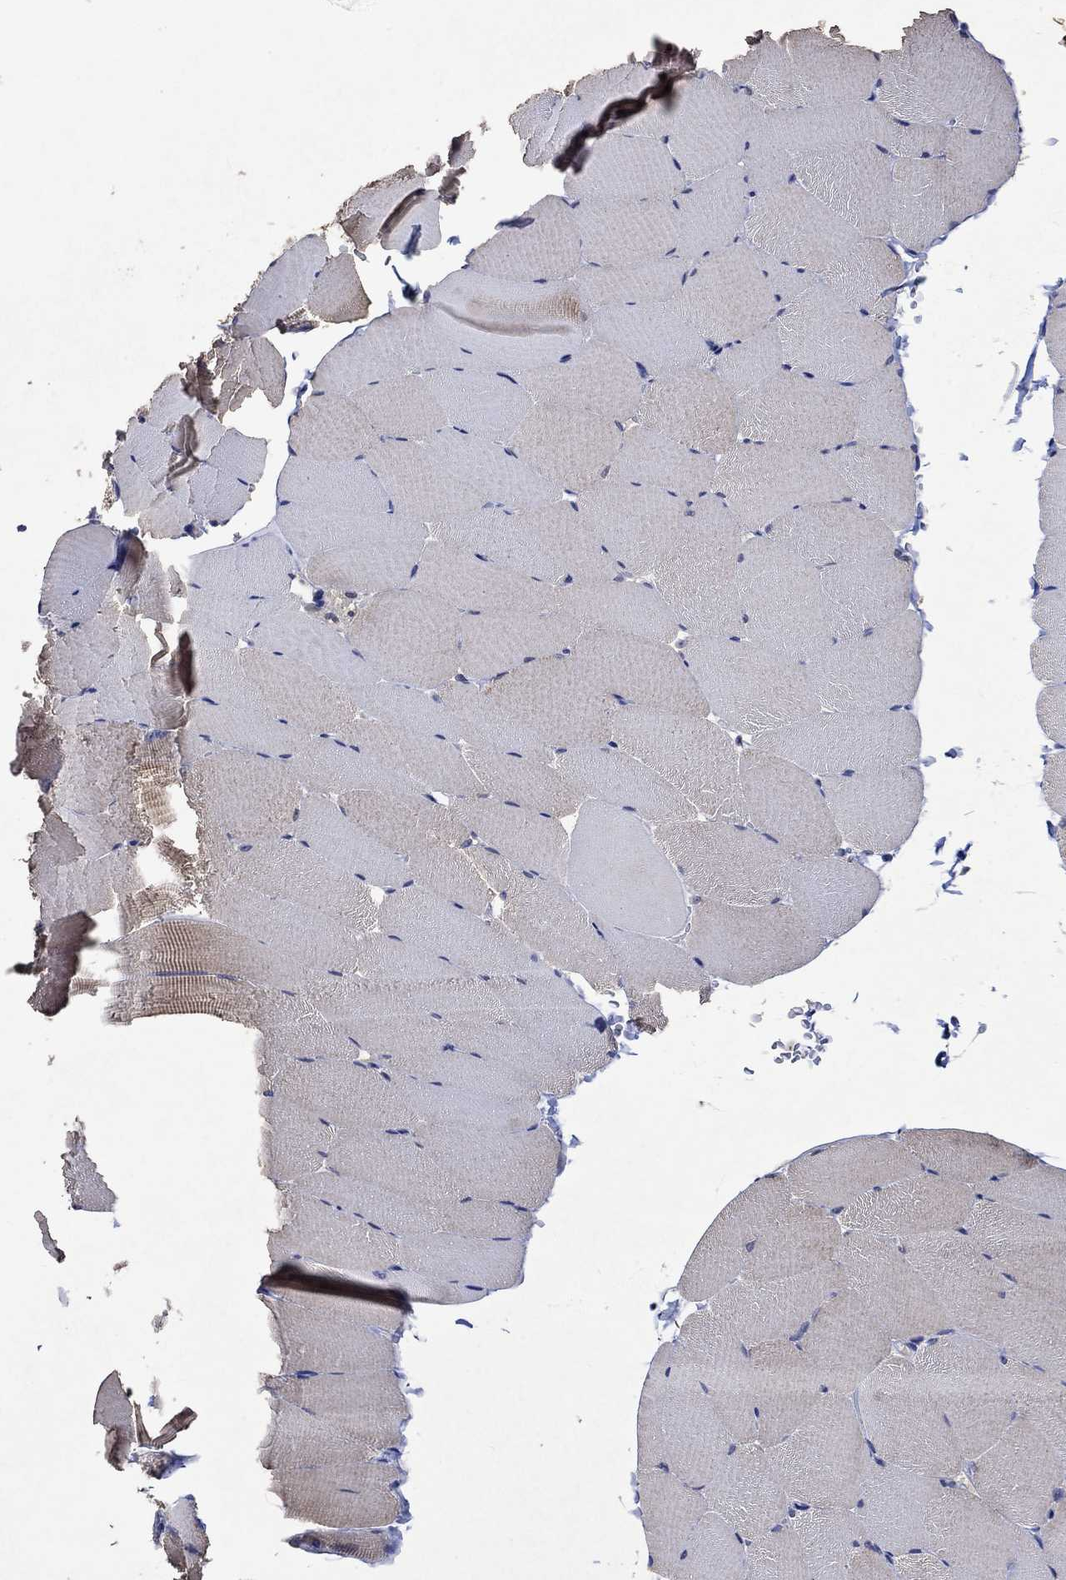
{"staining": {"intensity": "weak", "quantity": "25%-75%", "location": "cytoplasmic/membranous"}, "tissue": "skeletal muscle", "cell_type": "Myocytes", "image_type": "normal", "snomed": [{"axis": "morphology", "description": "Normal tissue, NOS"}, {"axis": "topography", "description": "Skeletal muscle"}], "caption": "Normal skeletal muscle exhibits weak cytoplasmic/membranous expression in about 25%-75% of myocytes (Stains: DAB (3,3'-diaminobenzidine) in brown, nuclei in blue, Microscopy: brightfield microscopy at high magnification)..", "gene": "PTPN20", "patient": {"sex": "female", "age": 37}}